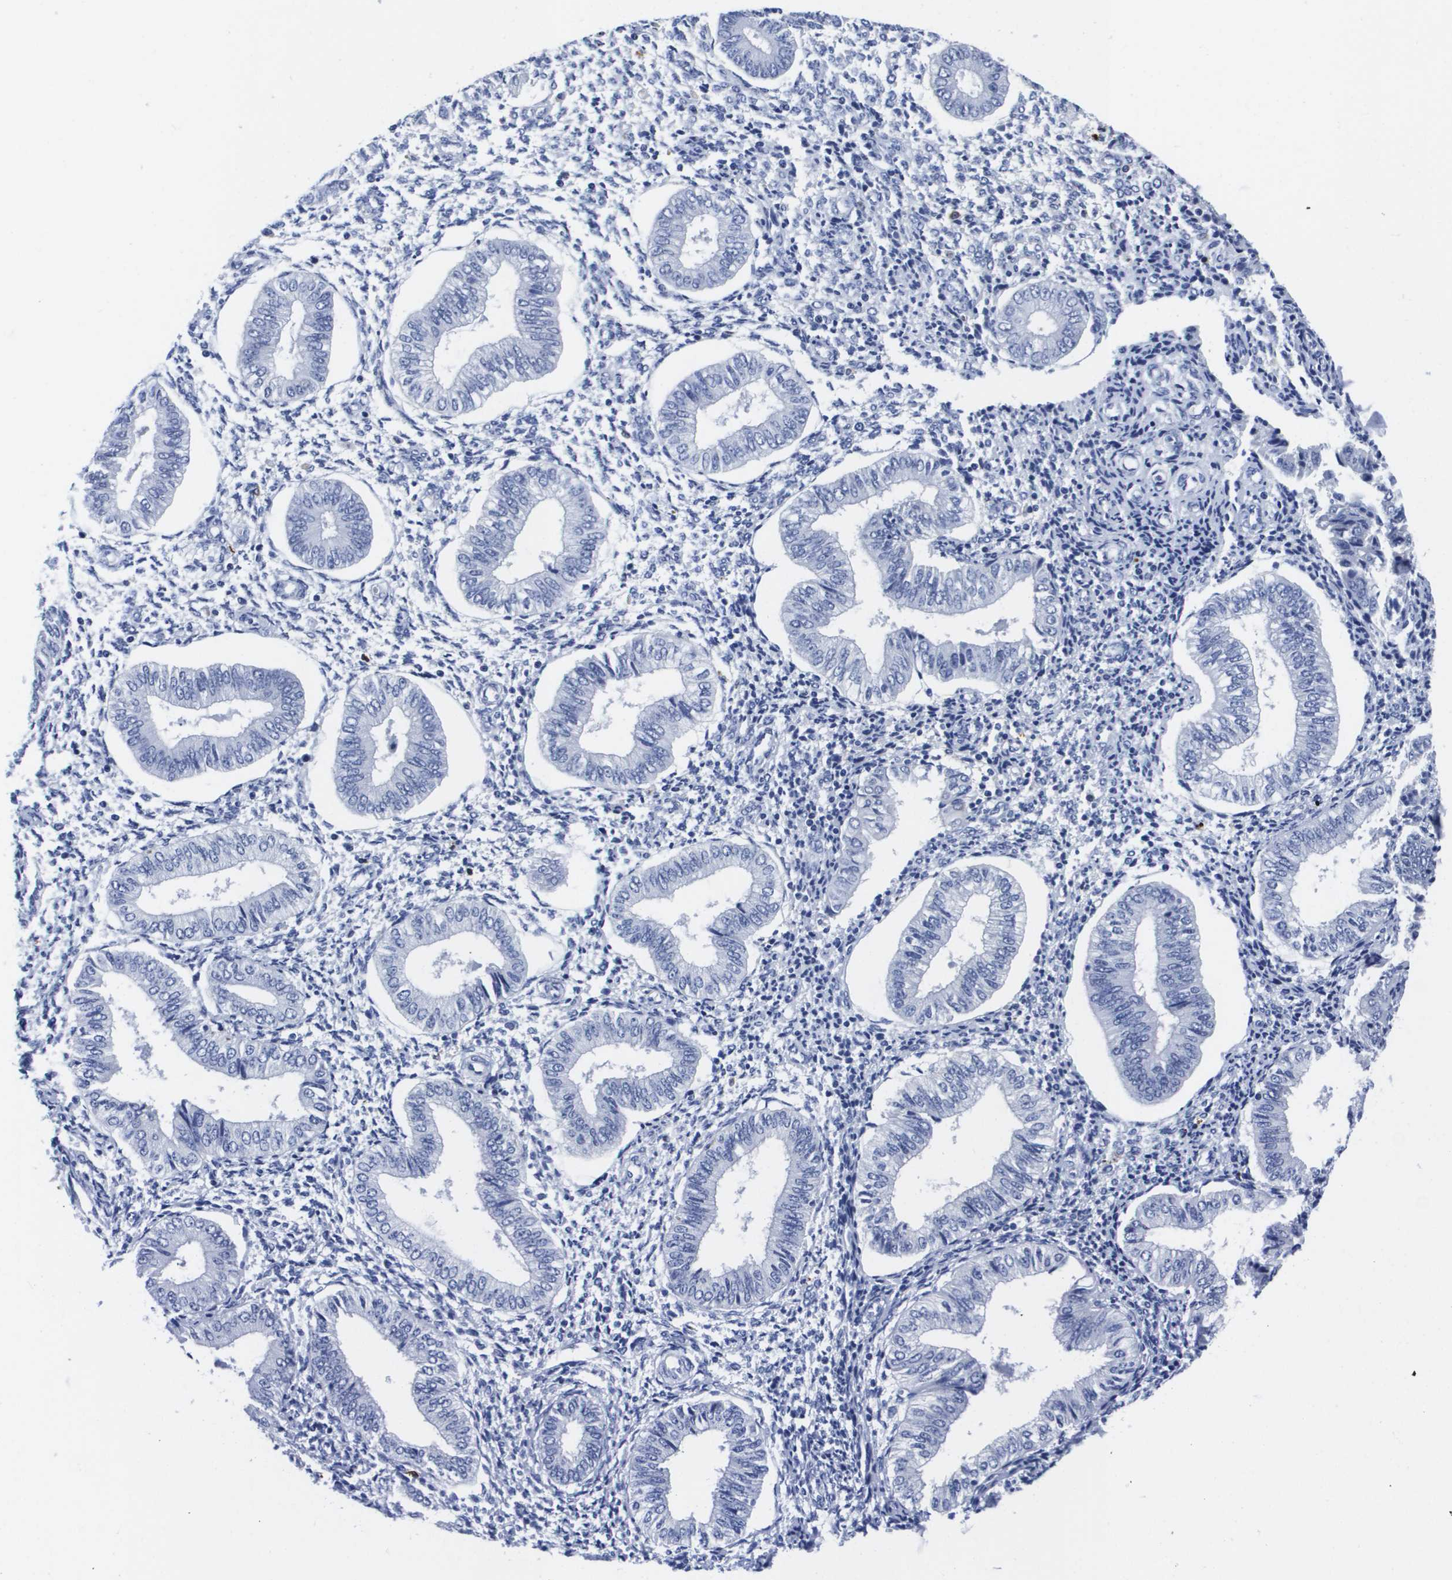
{"staining": {"intensity": "negative", "quantity": "none", "location": "none"}, "tissue": "endometrium", "cell_type": "Cells in endometrial stroma", "image_type": "normal", "snomed": [{"axis": "morphology", "description": "Normal tissue, NOS"}, {"axis": "topography", "description": "Endometrium"}], "caption": "This is a image of immunohistochemistry (IHC) staining of normal endometrium, which shows no staining in cells in endometrial stroma.", "gene": "HMOX1", "patient": {"sex": "female", "age": 50}}